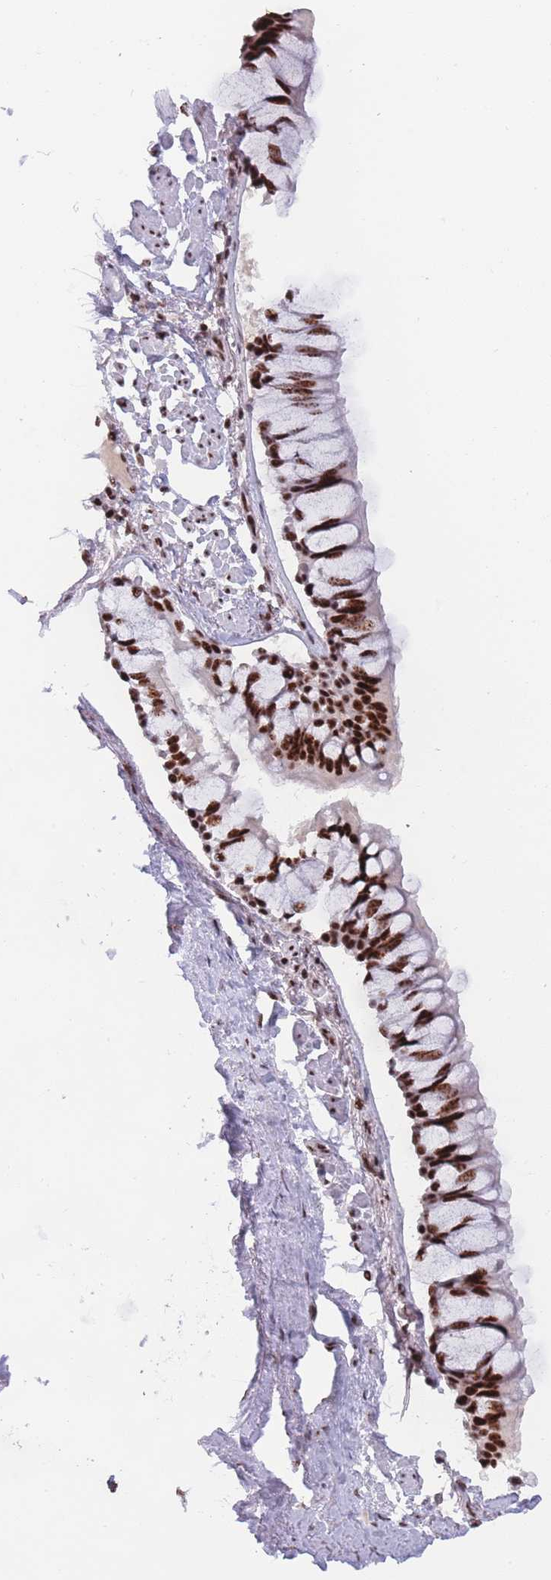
{"staining": {"intensity": "strong", "quantity": ">75%", "location": "nuclear"}, "tissue": "bronchus", "cell_type": "Respiratory epithelial cells", "image_type": "normal", "snomed": [{"axis": "morphology", "description": "Normal tissue, NOS"}, {"axis": "topography", "description": "Bronchus"}], "caption": "The micrograph displays staining of unremarkable bronchus, revealing strong nuclear protein staining (brown color) within respiratory epithelial cells.", "gene": "TMEM35B", "patient": {"sex": "male", "age": 70}}